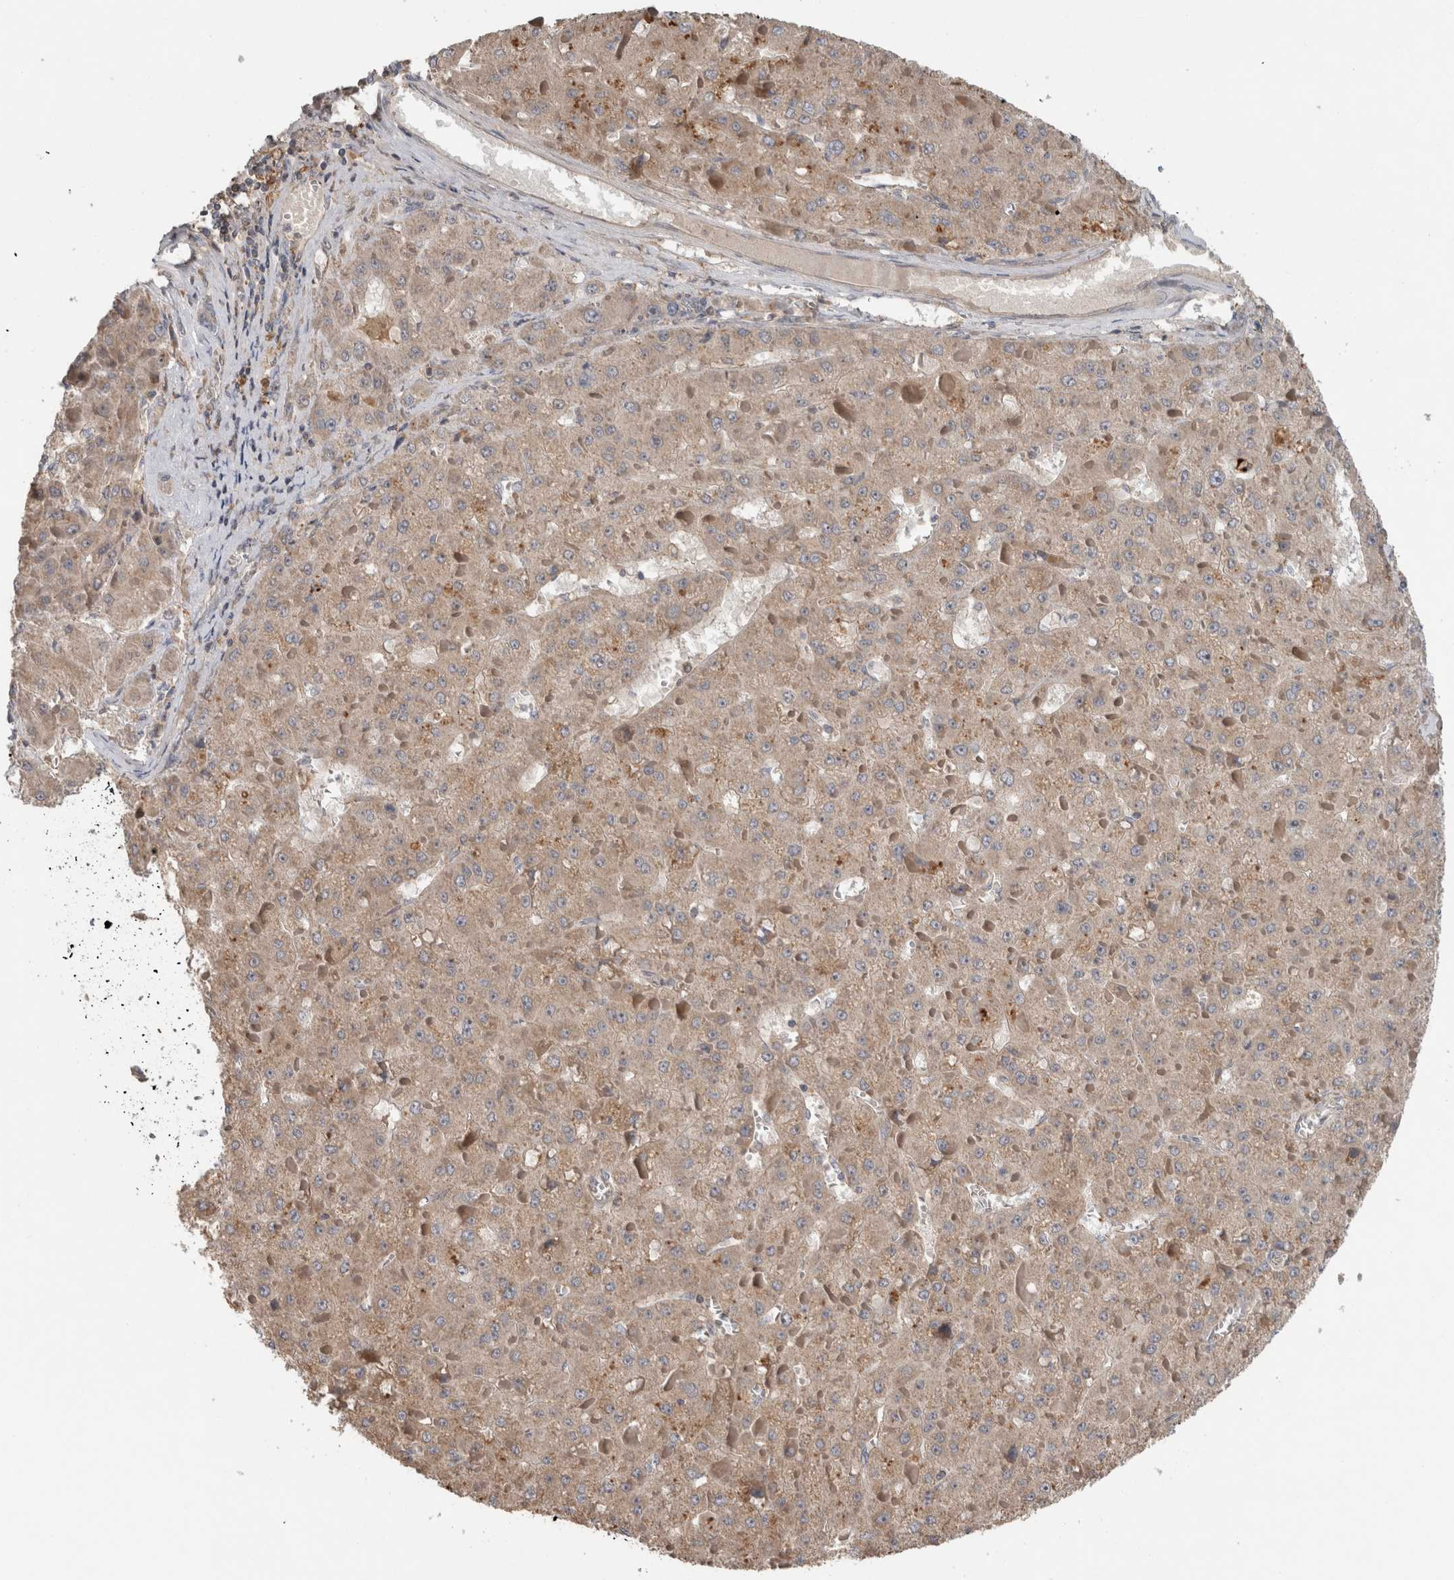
{"staining": {"intensity": "weak", "quantity": ">75%", "location": "cytoplasmic/membranous"}, "tissue": "liver cancer", "cell_type": "Tumor cells", "image_type": "cancer", "snomed": [{"axis": "morphology", "description": "Carcinoma, Hepatocellular, NOS"}, {"axis": "topography", "description": "Liver"}], "caption": "Immunohistochemistry (IHC) (DAB (3,3'-diaminobenzidine)) staining of liver cancer (hepatocellular carcinoma) shows weak cytoplasmic/membranous protein positivity in approximately >75% of tumor cells.", "gene": "TARBP1", "patient": {"sex": "female", "age": 73}}